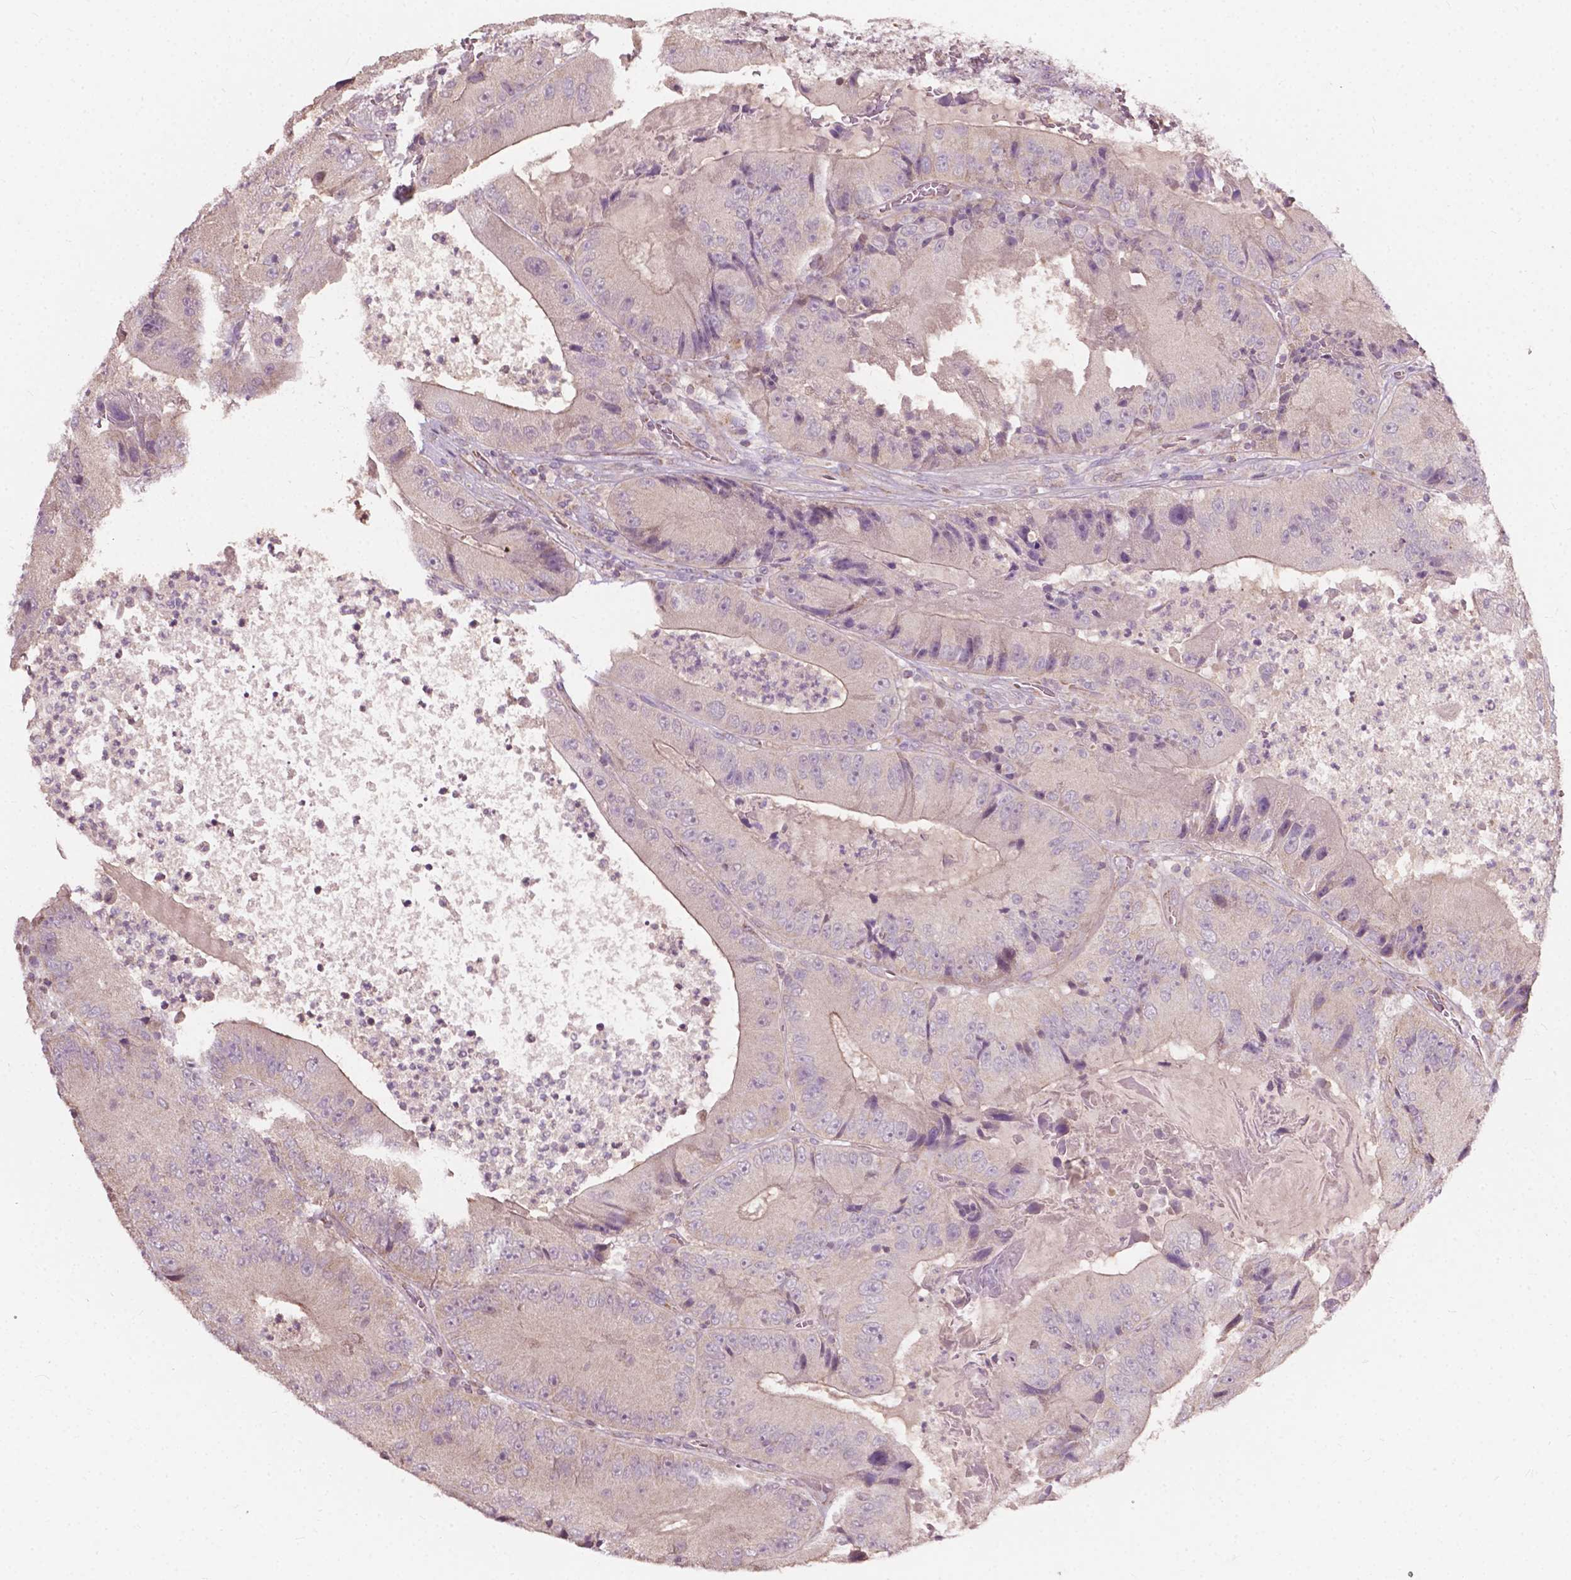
{"staining": {"intensity": "moderate", "quantity": "25%-75%", "location": "cytoplasmic/membranous"}, "tissue": "colorectal cancer", "cell_type": "Tumor cells", "image_type": "cancer", "snomed": [{"axis": "morphology", "description": "Adenocarcinoma, NOS"}, {"axis": "topography", "description": "Colon"}], "caption": "High-magnification brightfield microscopy of colorectal adenocarcinoma stained with DAB (3,3'-diaminobenzidine) (brown) and counterstained with hematoxylin (blue). tumor cells exhibit moderate cytoplasmic/membranous expression is appreciated in about25%-75% of cells.", "gene": "NDUFA10", "patient": {"sex": "female", "age": 86}}